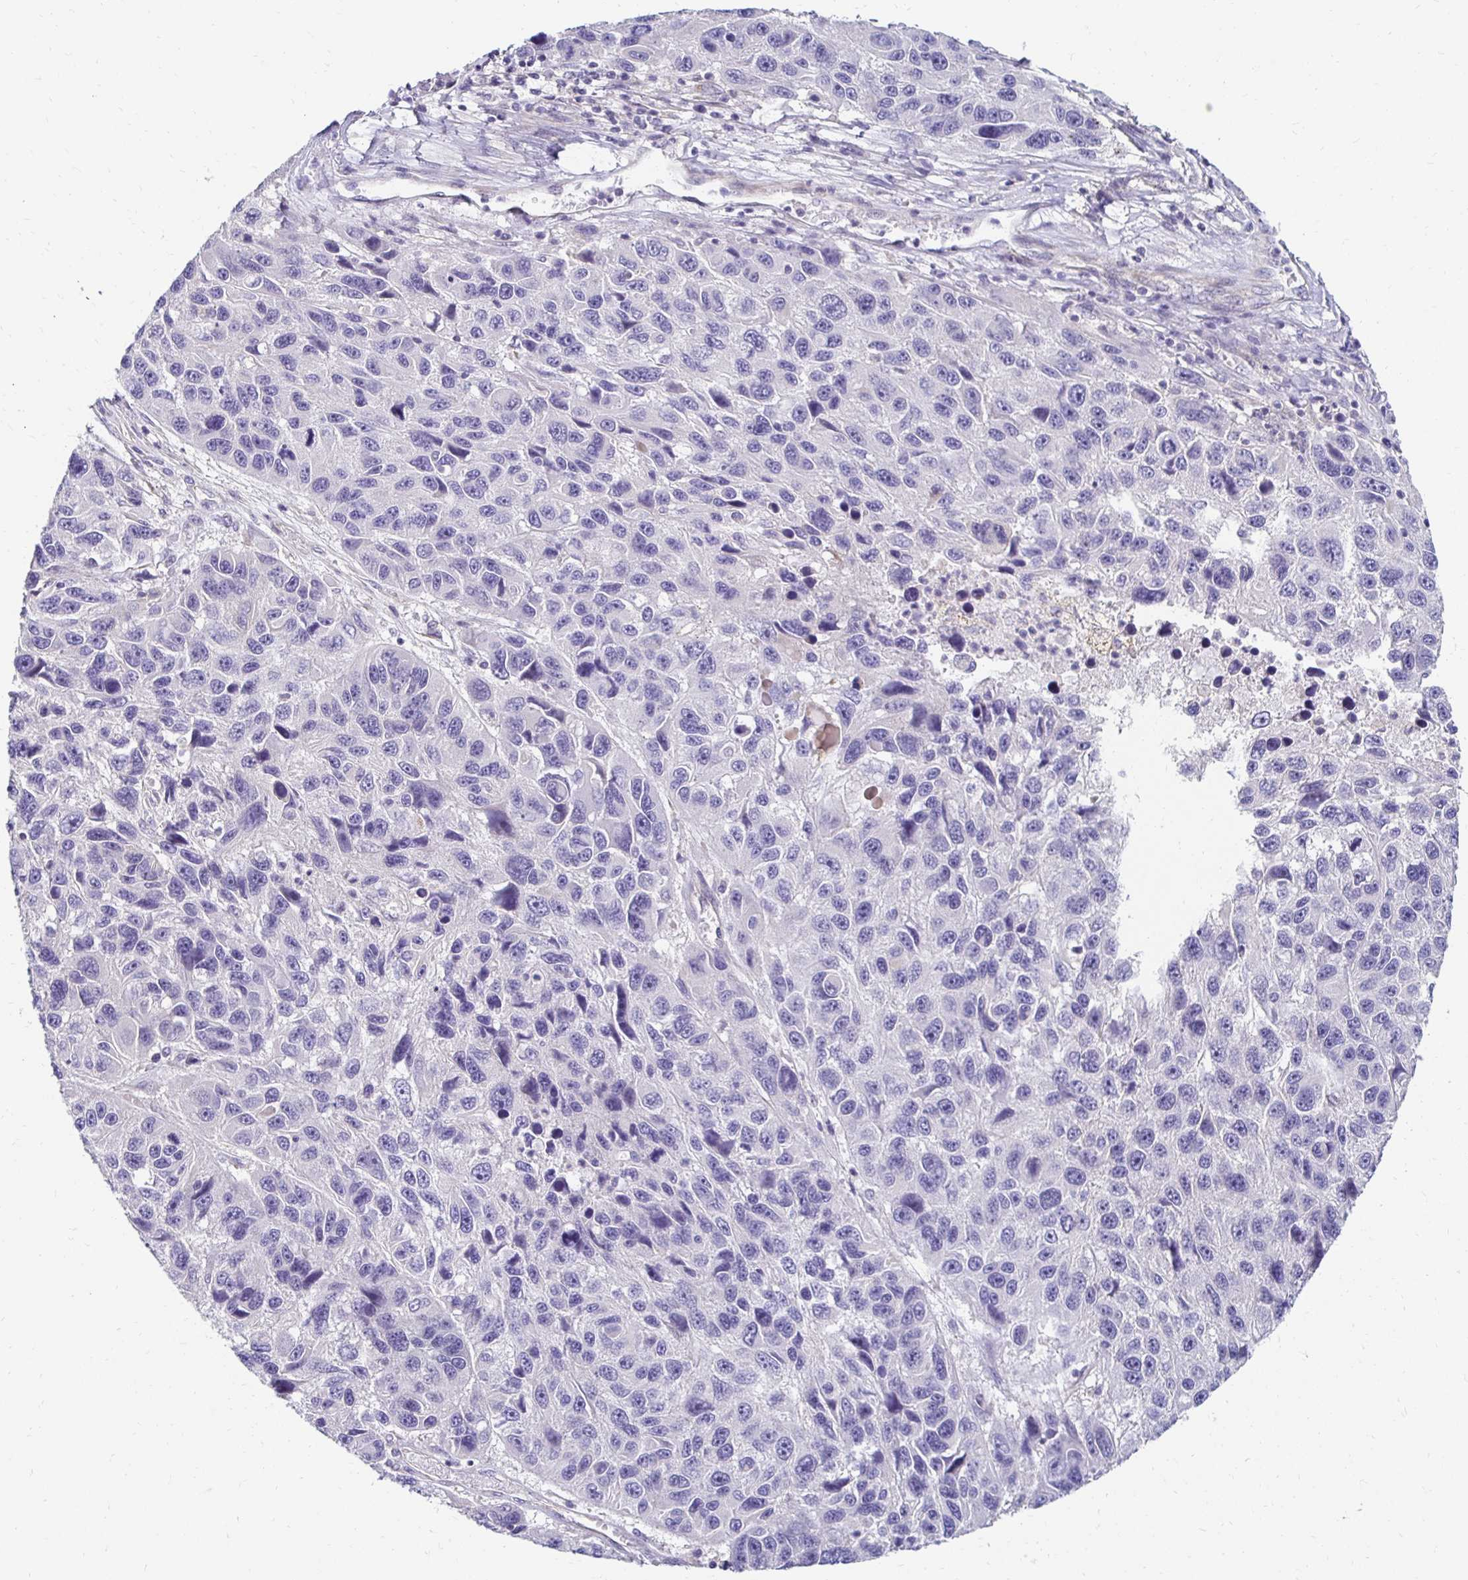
{"staining": {"intensity": "negative", "quantity": "none", "location": "none"}, "tissue": "melanoma", "cell_type": "Tumor cells", "image_type": "cancer", "snomed": [{"axis": "morphology", "description": "Malignant melanoma, NOS"}, {"axis": "topography", "description": "Skin"}], "caption": "Micrograph shows no protein staining in tumor cells of melanoma tissue. Nuclei are stained in blue.", "gene": "AKAP6", "patient": {"sex": "male", "age": 53}}